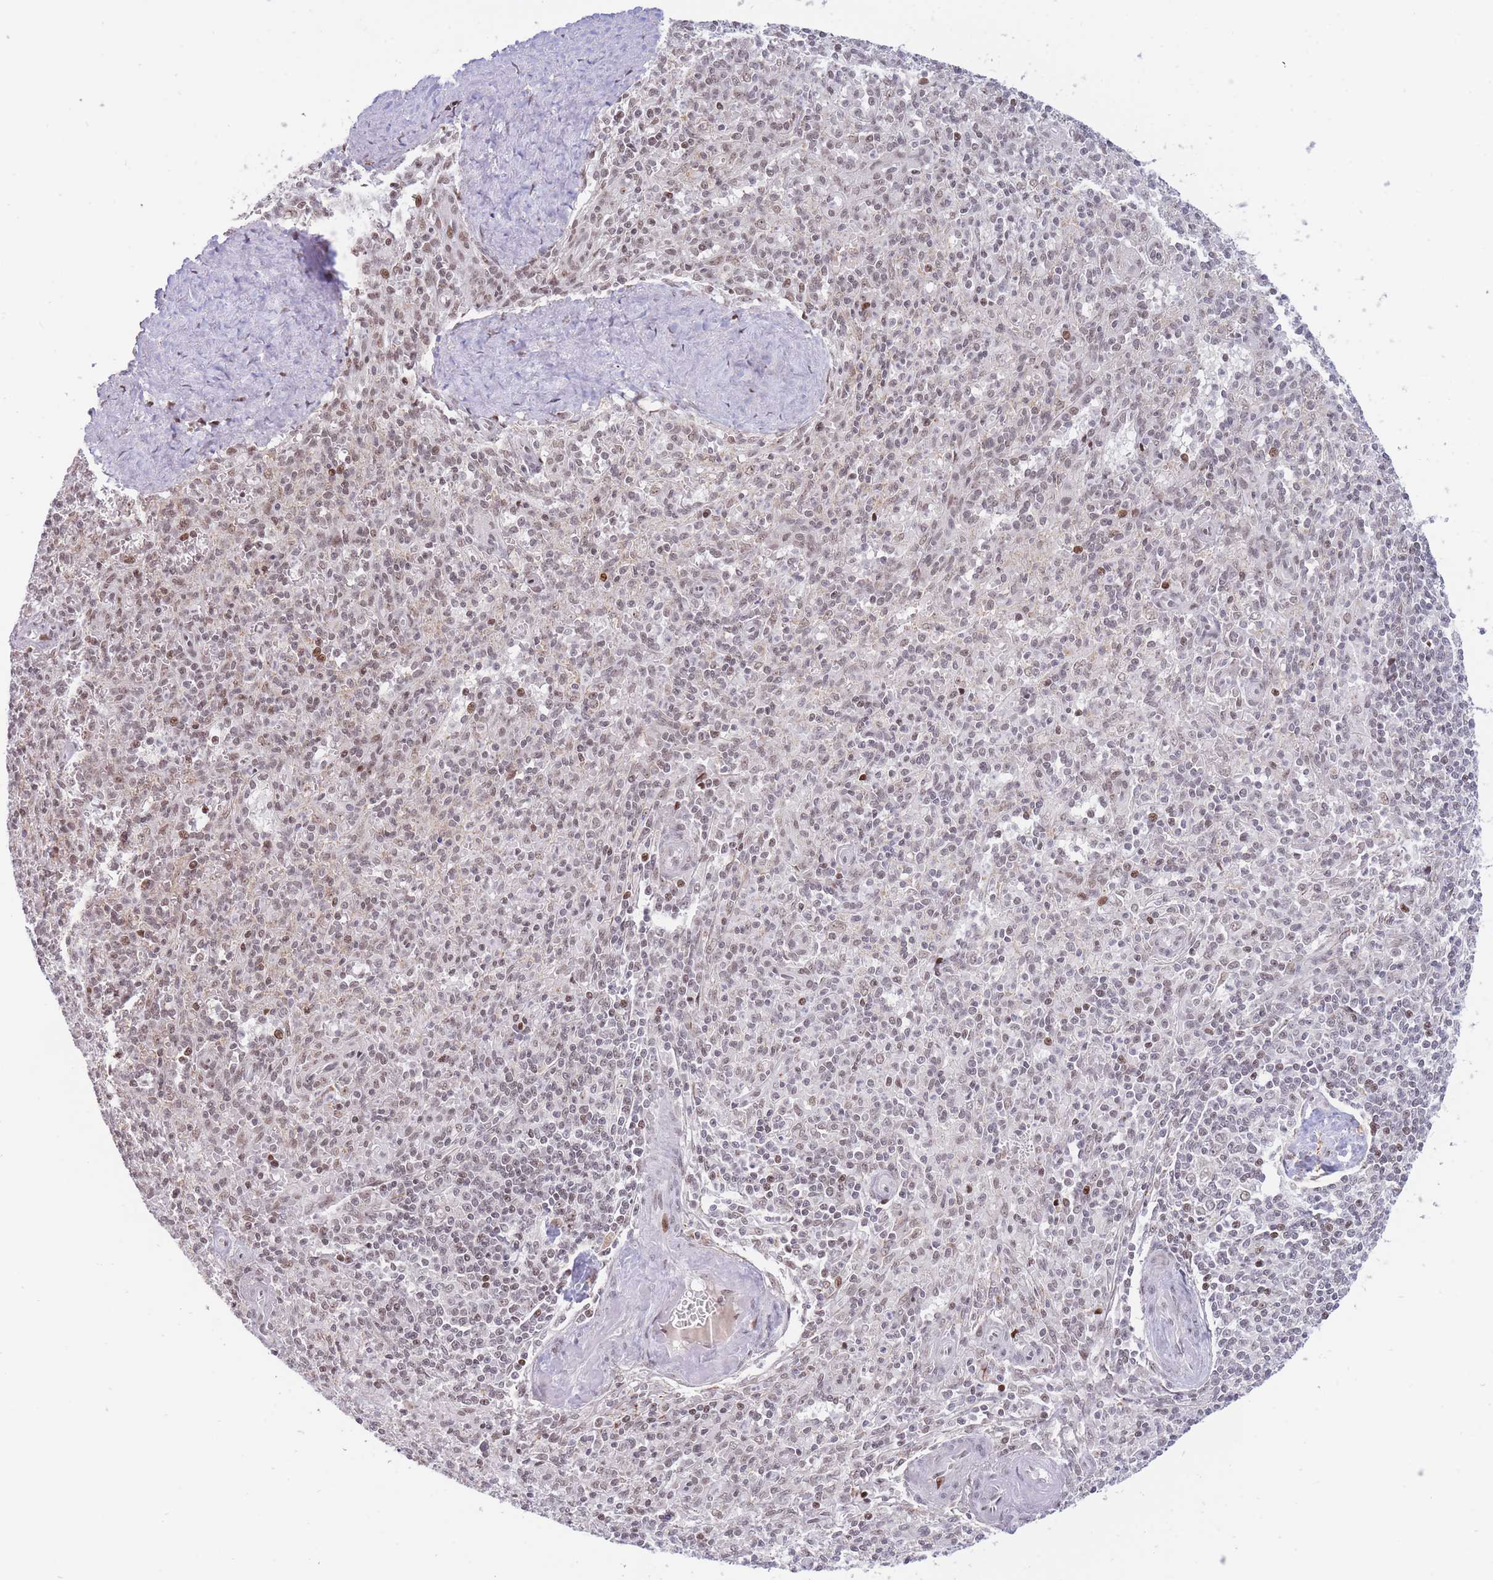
{"staining": {"intensity": "moderate", "quantity": "<25%", "location": "nuclear"}, "tissue": "spleen", "cell_type": "Cells in red pulp", "image_type": "normal", "snomed": [{"axis": "morphology", "description": "Normal tissue, NOS"}, {"axis": "topography", "description": "Spleen"}], "caption": "Cells in red pulp display moderate nuclear expression in approximately <25% of cells in normal spleen.", "gene": "TARBP2", "patient": {"sex": "female", "age": 70}}